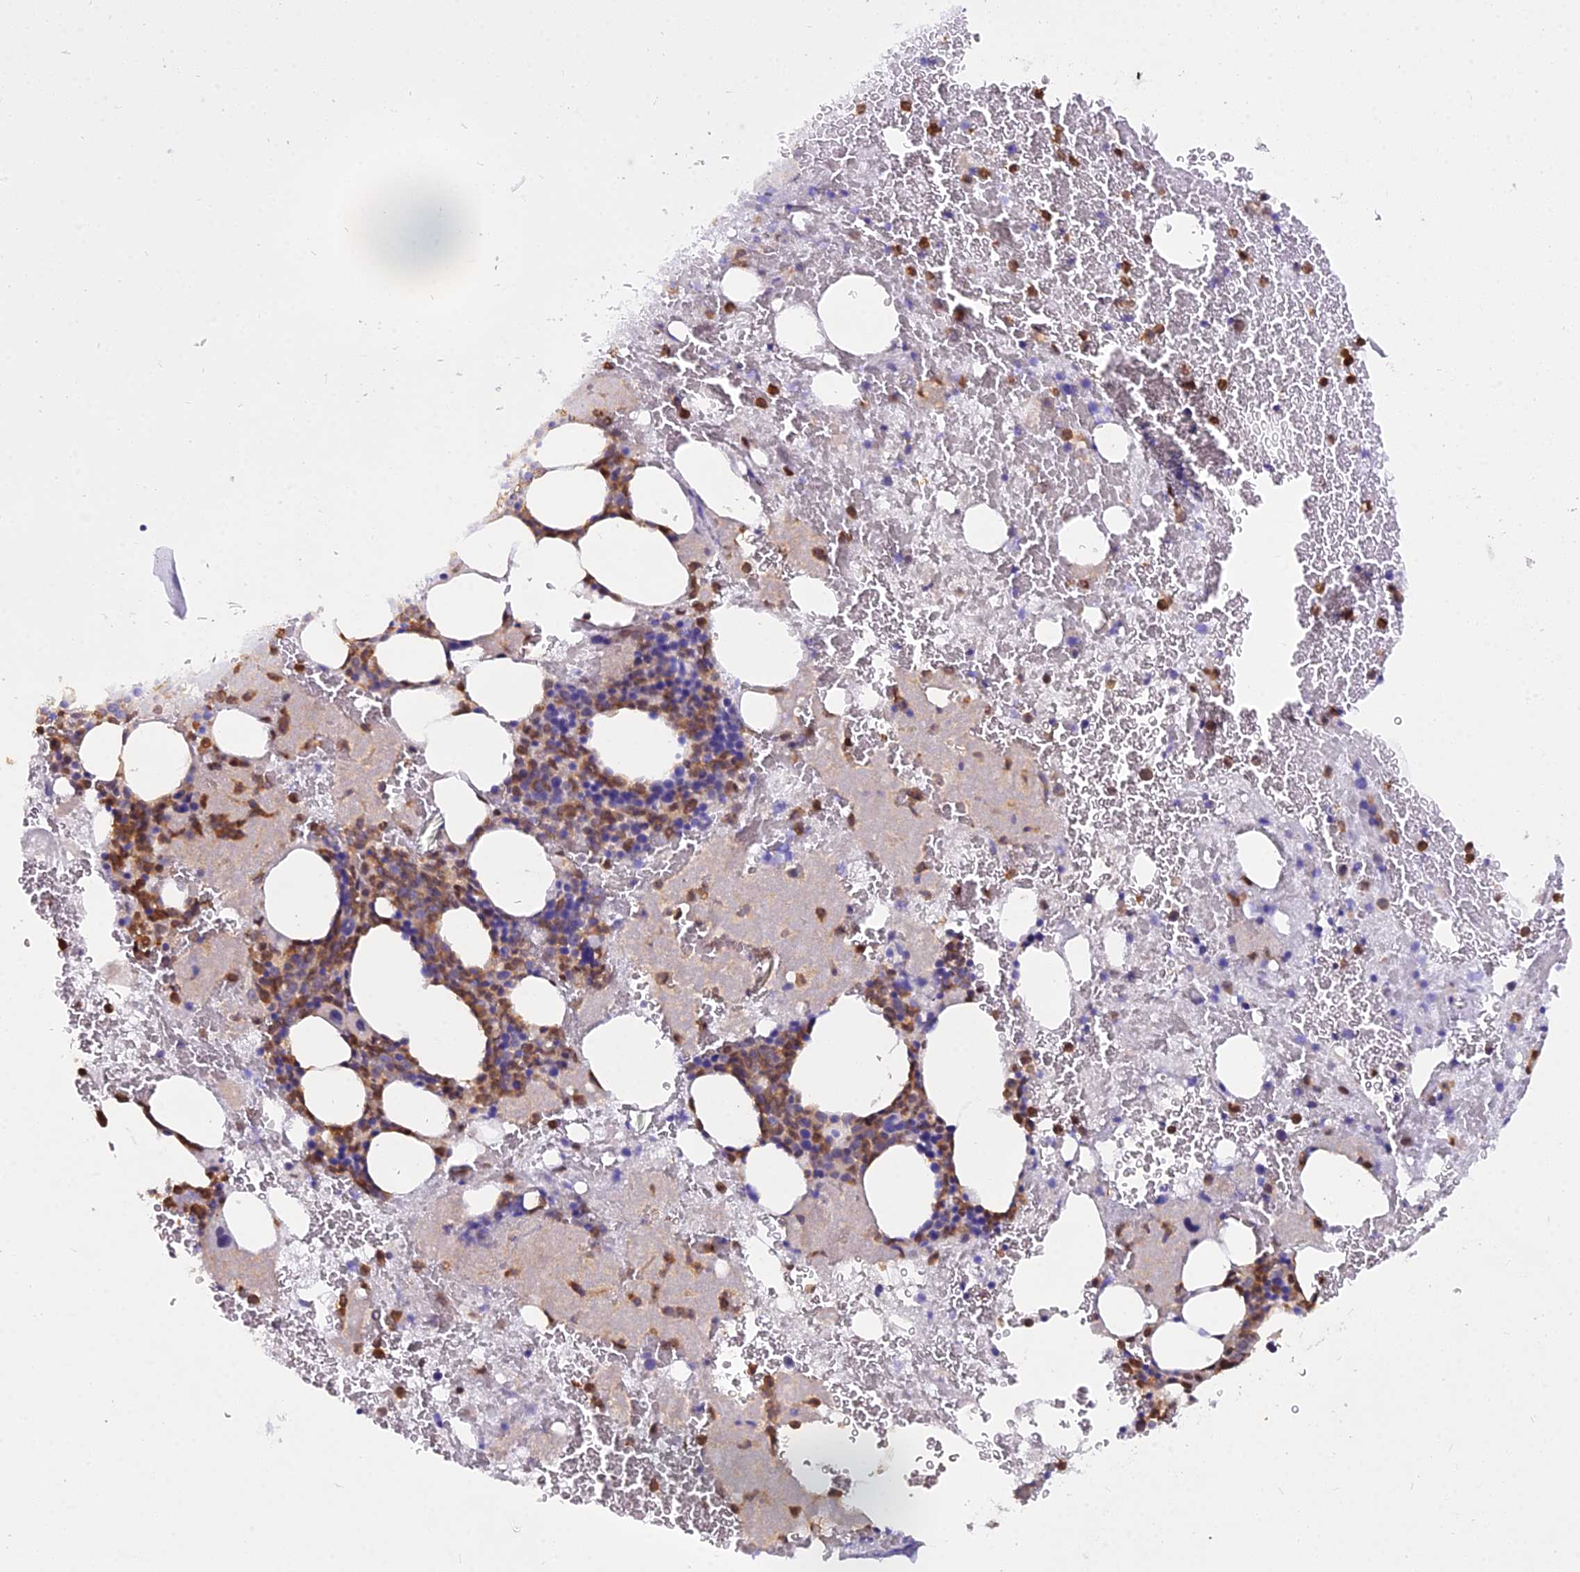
{"staining": {"intensity": "moderate", "quantity": "25%-75%", "location": "cytoplasmic/membranous"}, "tissue": "bone marrow", "cell_type": "Hematopoietic cells", "image_type": "normal", "snomed": [{"axis": "morphology", "description": "Normal tissue, NOS"}, {"axis": "topography", "description": "Bone marrow"}], "caption": "This is a photomicrograph of IHC staining of normal bone marrow, which shows moderate positivity in the cytoplasmic/membranous of hematopoietic cells.", "gene": "NPEPL1", "patient": {"sex": "male", "age": 53}}